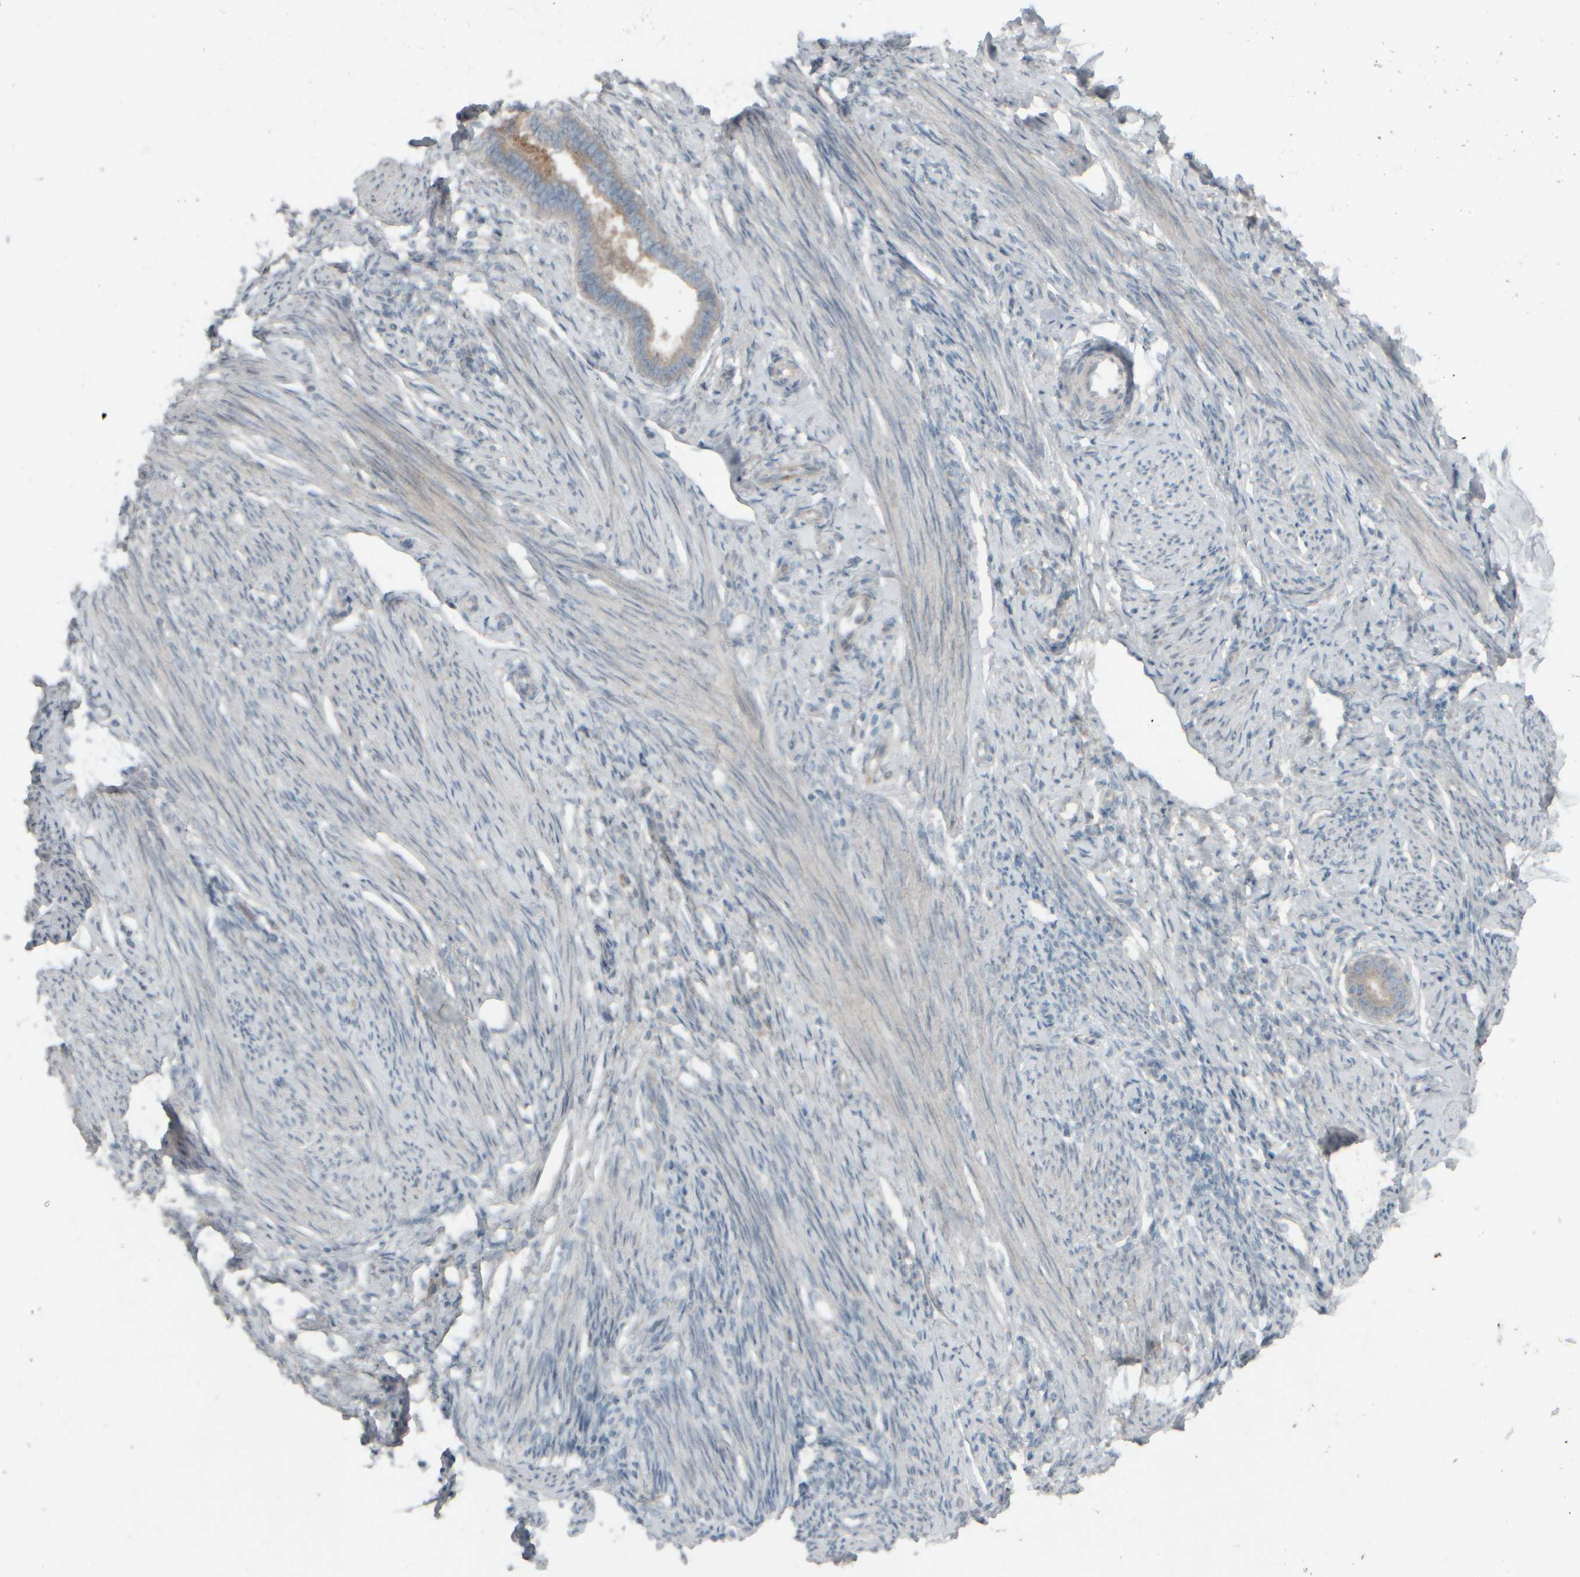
{"staining": {"intensity": "negative", "quantity": "none", "location": "none"}, "tissue": "endometrium", "cell_type": "Cells in endometrial stroma", "image_type": "normal", "snomed": [{"axis": "morphology", "description": "Normal tissue, NOS"}, {"axis": "topography", "description": "Endometrium"}], "caption": "Micrograph shows no significant protein staining in cells in endometrial stroma of benign endometrium.", "gene": "HGS", "patient": {"sex": "female", "age": 56}}